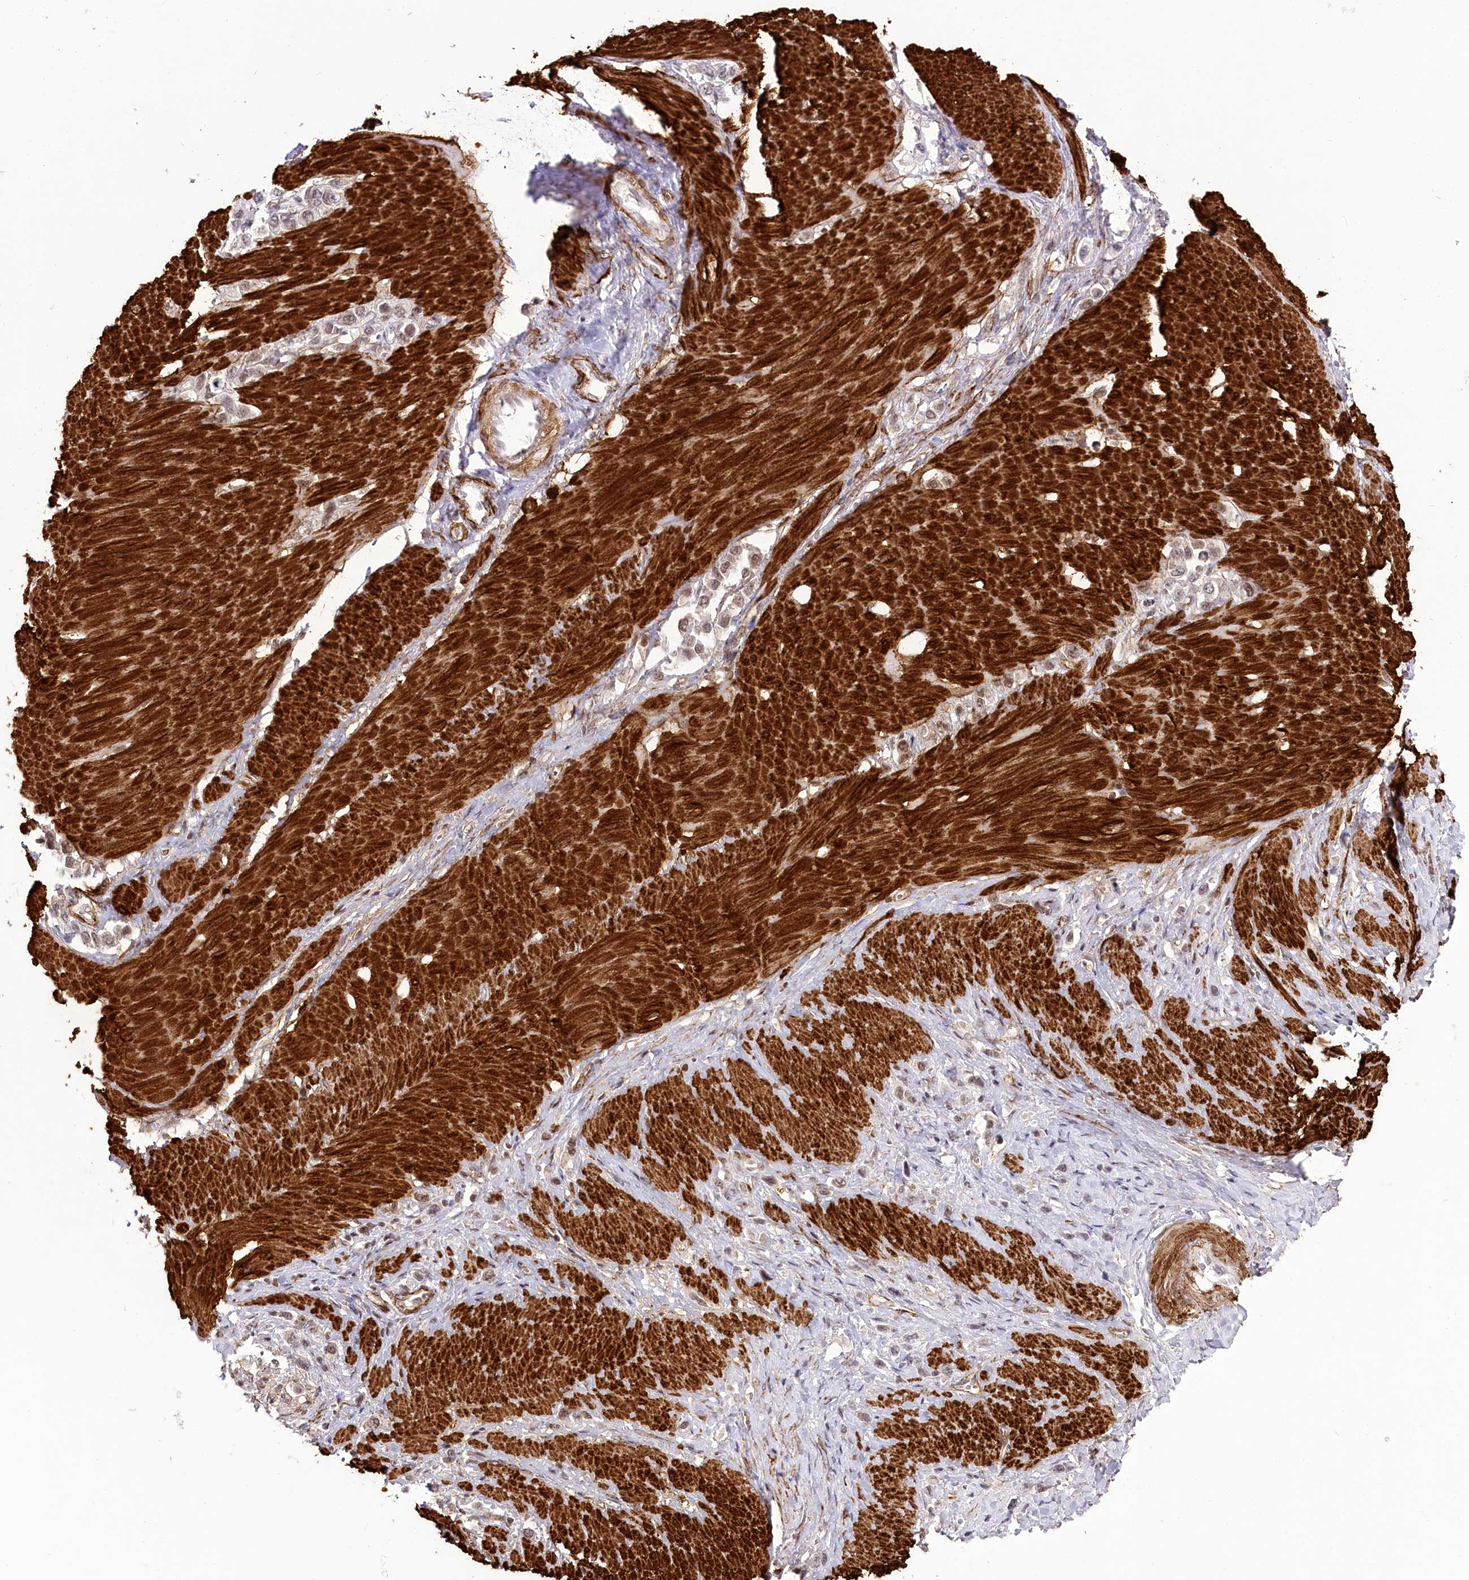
{"staining": {"intensity": "weak", "quantity": "<25%", "location": "nuclear"}, "tissue": "stomach cancer", "cell_type": "Tumor cells", "image_type": "cancer", "snomed": [{"axis": "morphology", "description": "Normal tissue, NOS"}, {"axis": "morphology", "description": "Adenocarcinoma, NOS"}, {"axis": "topography", "description": "Stomach, upper"}, {"axis": "topography", "description": "Stomach"}], "caption": "High magnification brightfield microscopy of stomach cancer (adenocarcinoma) stained with DAB (brown) and counterstained with hematoxylin (blue): tumor cells show no significant expression. (Immunohistochemistry (ihc), brightfield microscopy, high magnification).", "gene": "SYNPO2", "patient": {"sex": "female", "age": 65}}